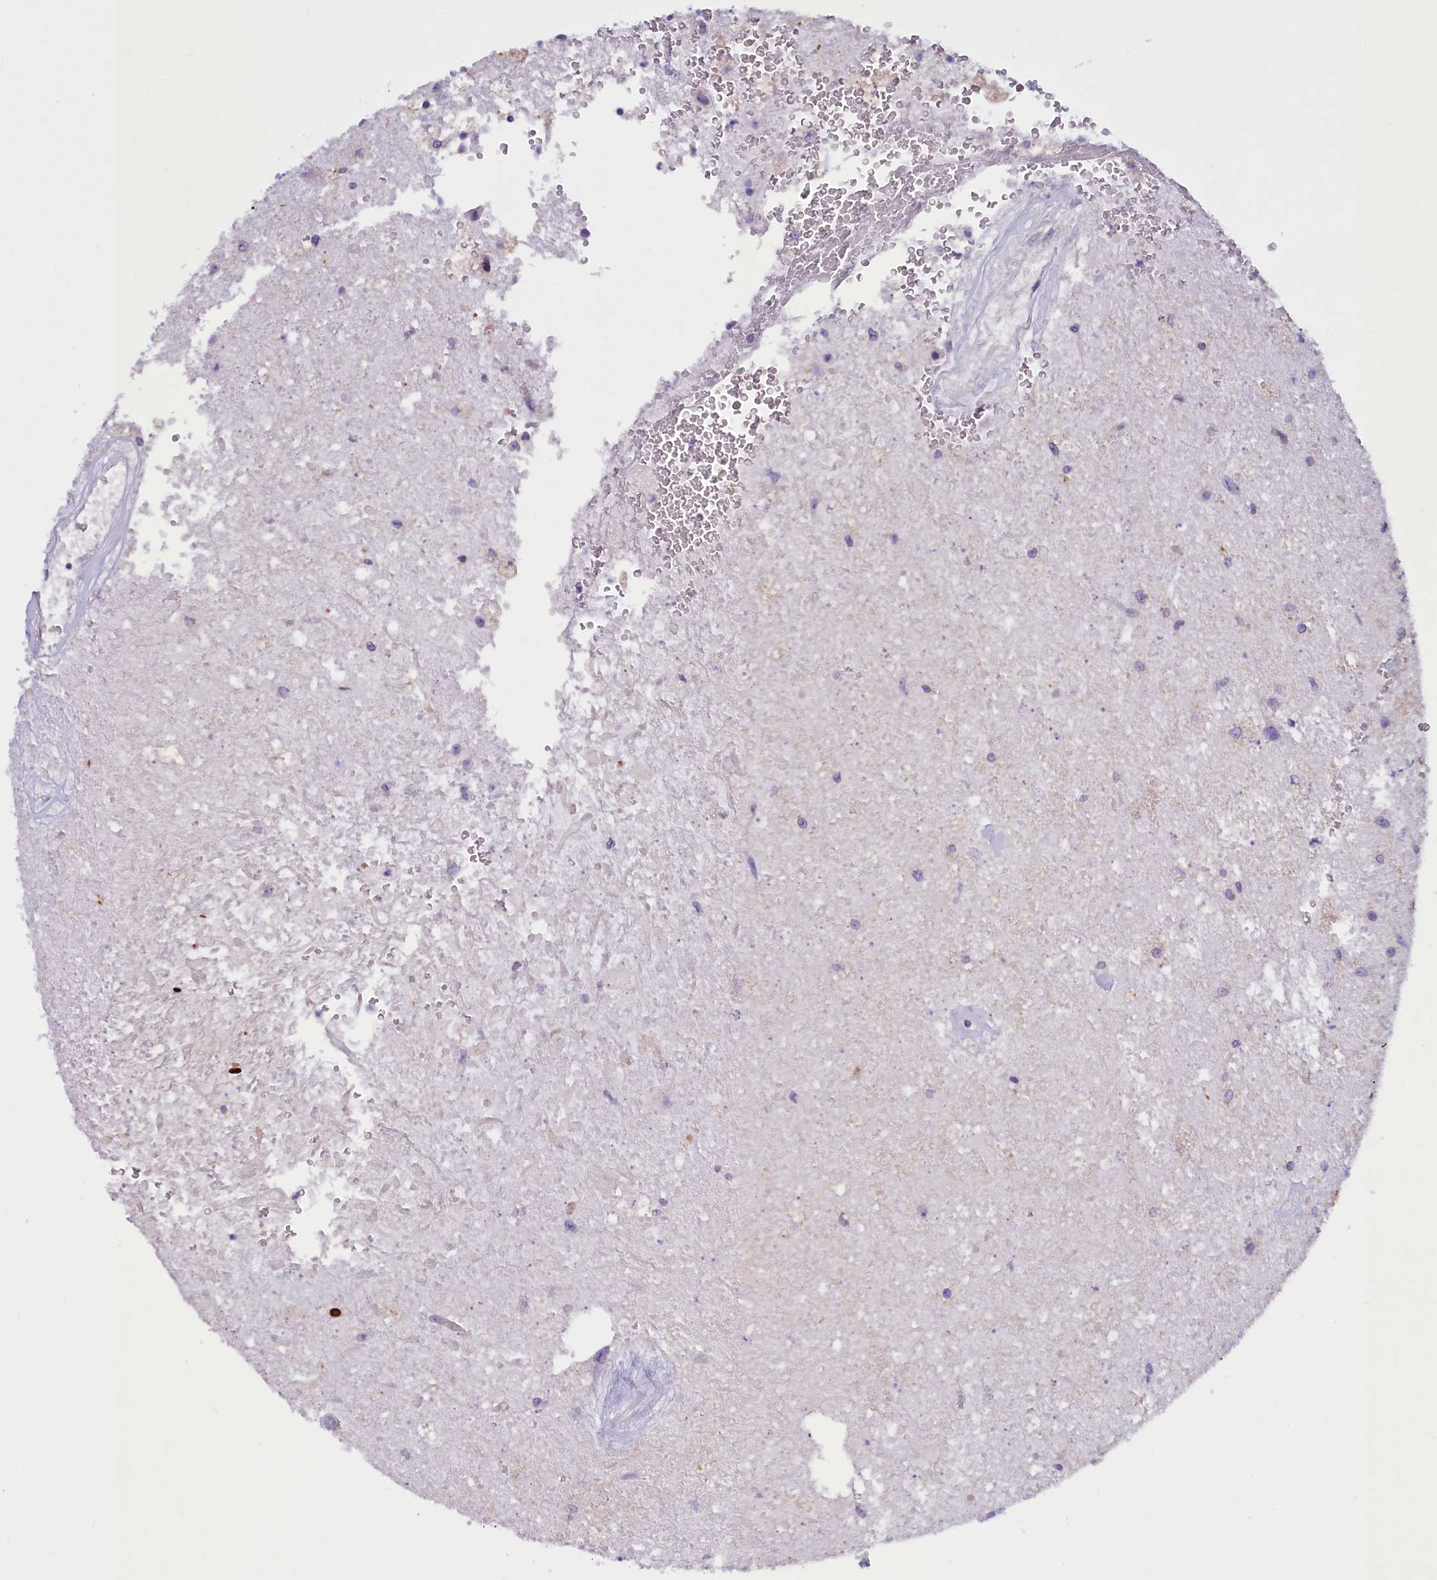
{"staining": {"intensity": "negative", "quantity": "none", "location": "none"}, "tissue": "glioma", "cell_type": "Tumor cells", "image_type": "cancer", "snomed": [{"axis": "morphology", "description": "Glioma, malignant, High grade"}, {"axis": "topography", "description": "Brain"}], "caption": "There is no significant expression in tumor cells of glioma.", "gene": "RTTN", "patient": {"sex": "male", "age": 56}}